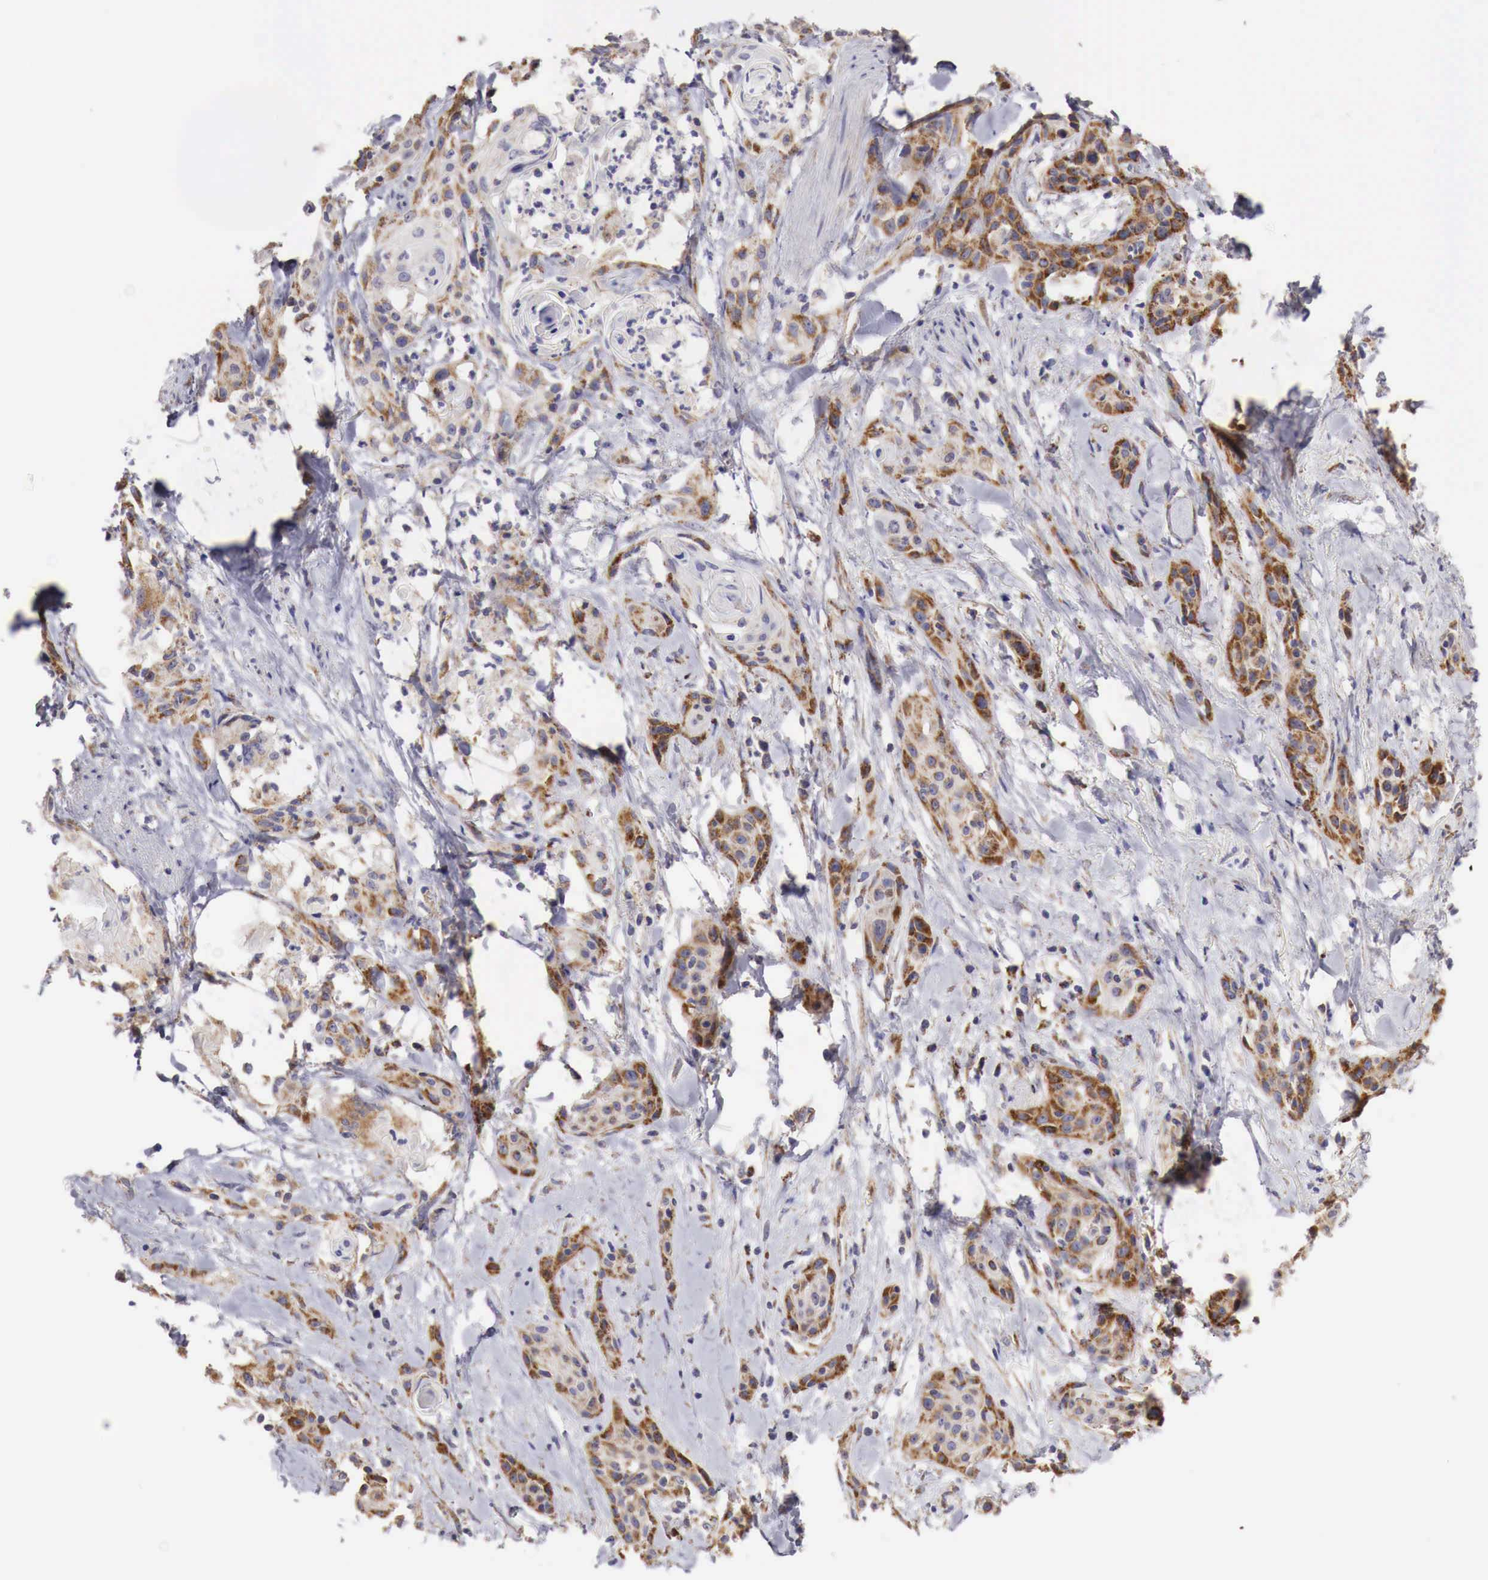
{"staining": {"intensity": "moderate", "quantity": "25%-75%", "location": "cytoplasmic/membranous"}, "tissue": "skin cancer", "cell_type": "Tumor cells", "image_type": "cancer", "snomed": [{"axis": "morphology", "description": "Squamous cell carcinoma, NOS"}, {"axis": "topography", "description": "Skin"}, {"axis": "topography", "description": "Anal"}], "caption": "Immunohistochemical staining of human squamous cell carcinoma (skin) reveals medium levels of moderate cytoplasmic/membranous positivity in approximately 25%-75% of tumor cells.", "gene": "XPNPEP3", "patient": {"sex": "male", "age": 64}}